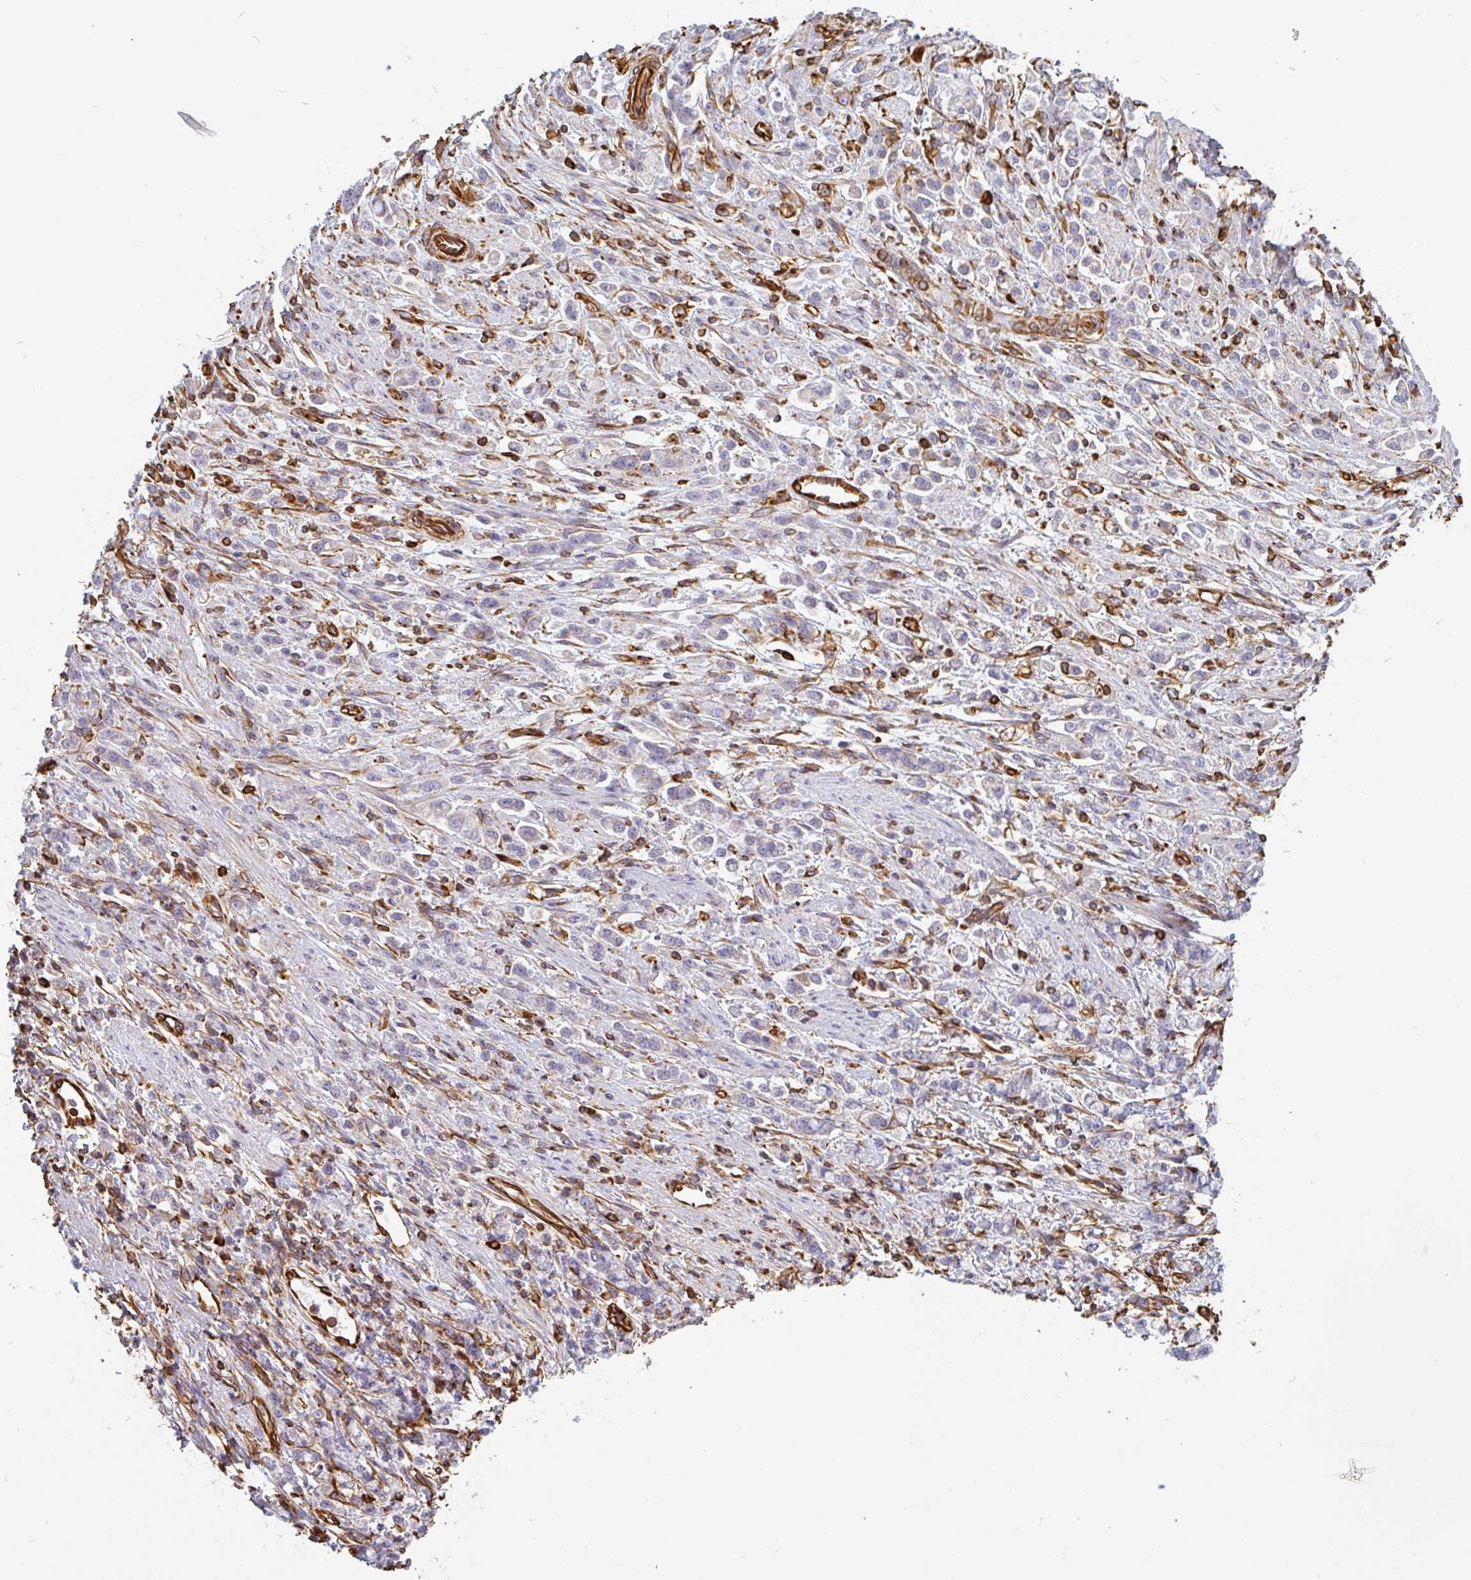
{"staining": {"intensity": "negative", "quantity": "none", "location": "none"}, "tissue": "stomach cancer", "cell_type": "Tumor cells", "image_type": "cancer", "snomed": [{"axis": "morphology", "description": "Adenocarcinoma, NOS"}, {"axis": "topography", "description": "Stomach"}], "caption": "Photomicrograph shows no protein expression in tumor cells of stomach cancer (adenocarcinoma) tissue.", "gene": "PPFIA1", "patient": {"sex": "female", "age": 60}}